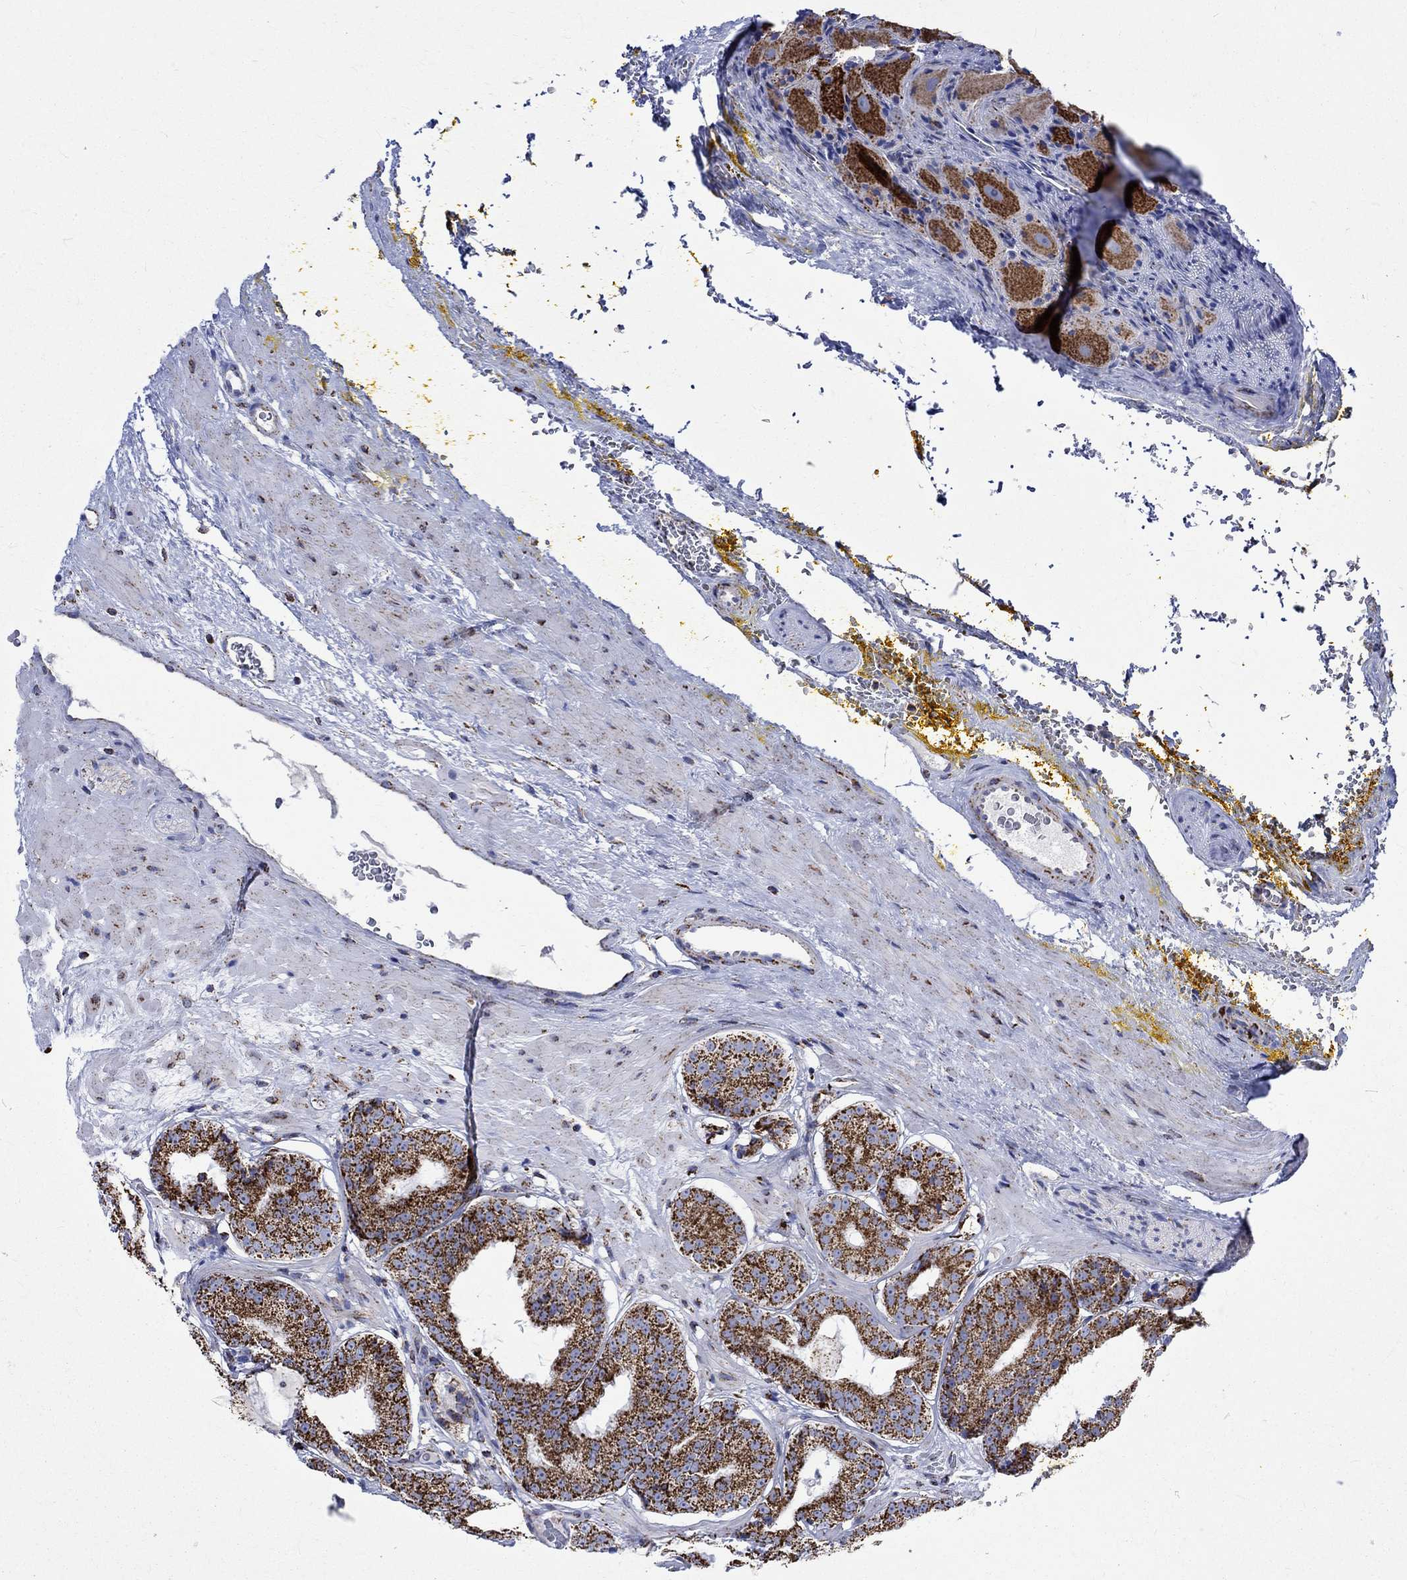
{"staining": {"intensity": "strong", "quantity": ">75%", "location": "cytoplasmic/membranous"}, "tissue": "prostate cancer", "cell_type": "Tumor cells", "image_type": "cancer", "snomed": [{"axis": "morphology", "description": "Adenocarcinoma, Low grade"}, {"axis": "topography", "description": "Prostate"}], "caption": "A photomicrograph of prostate cancer stained for a protein demonstrates strong cytoplasmic/membranous brown staining in tumor cells.", "gene": "RCE1", "patient": {"sex": "male", "age": 60}}